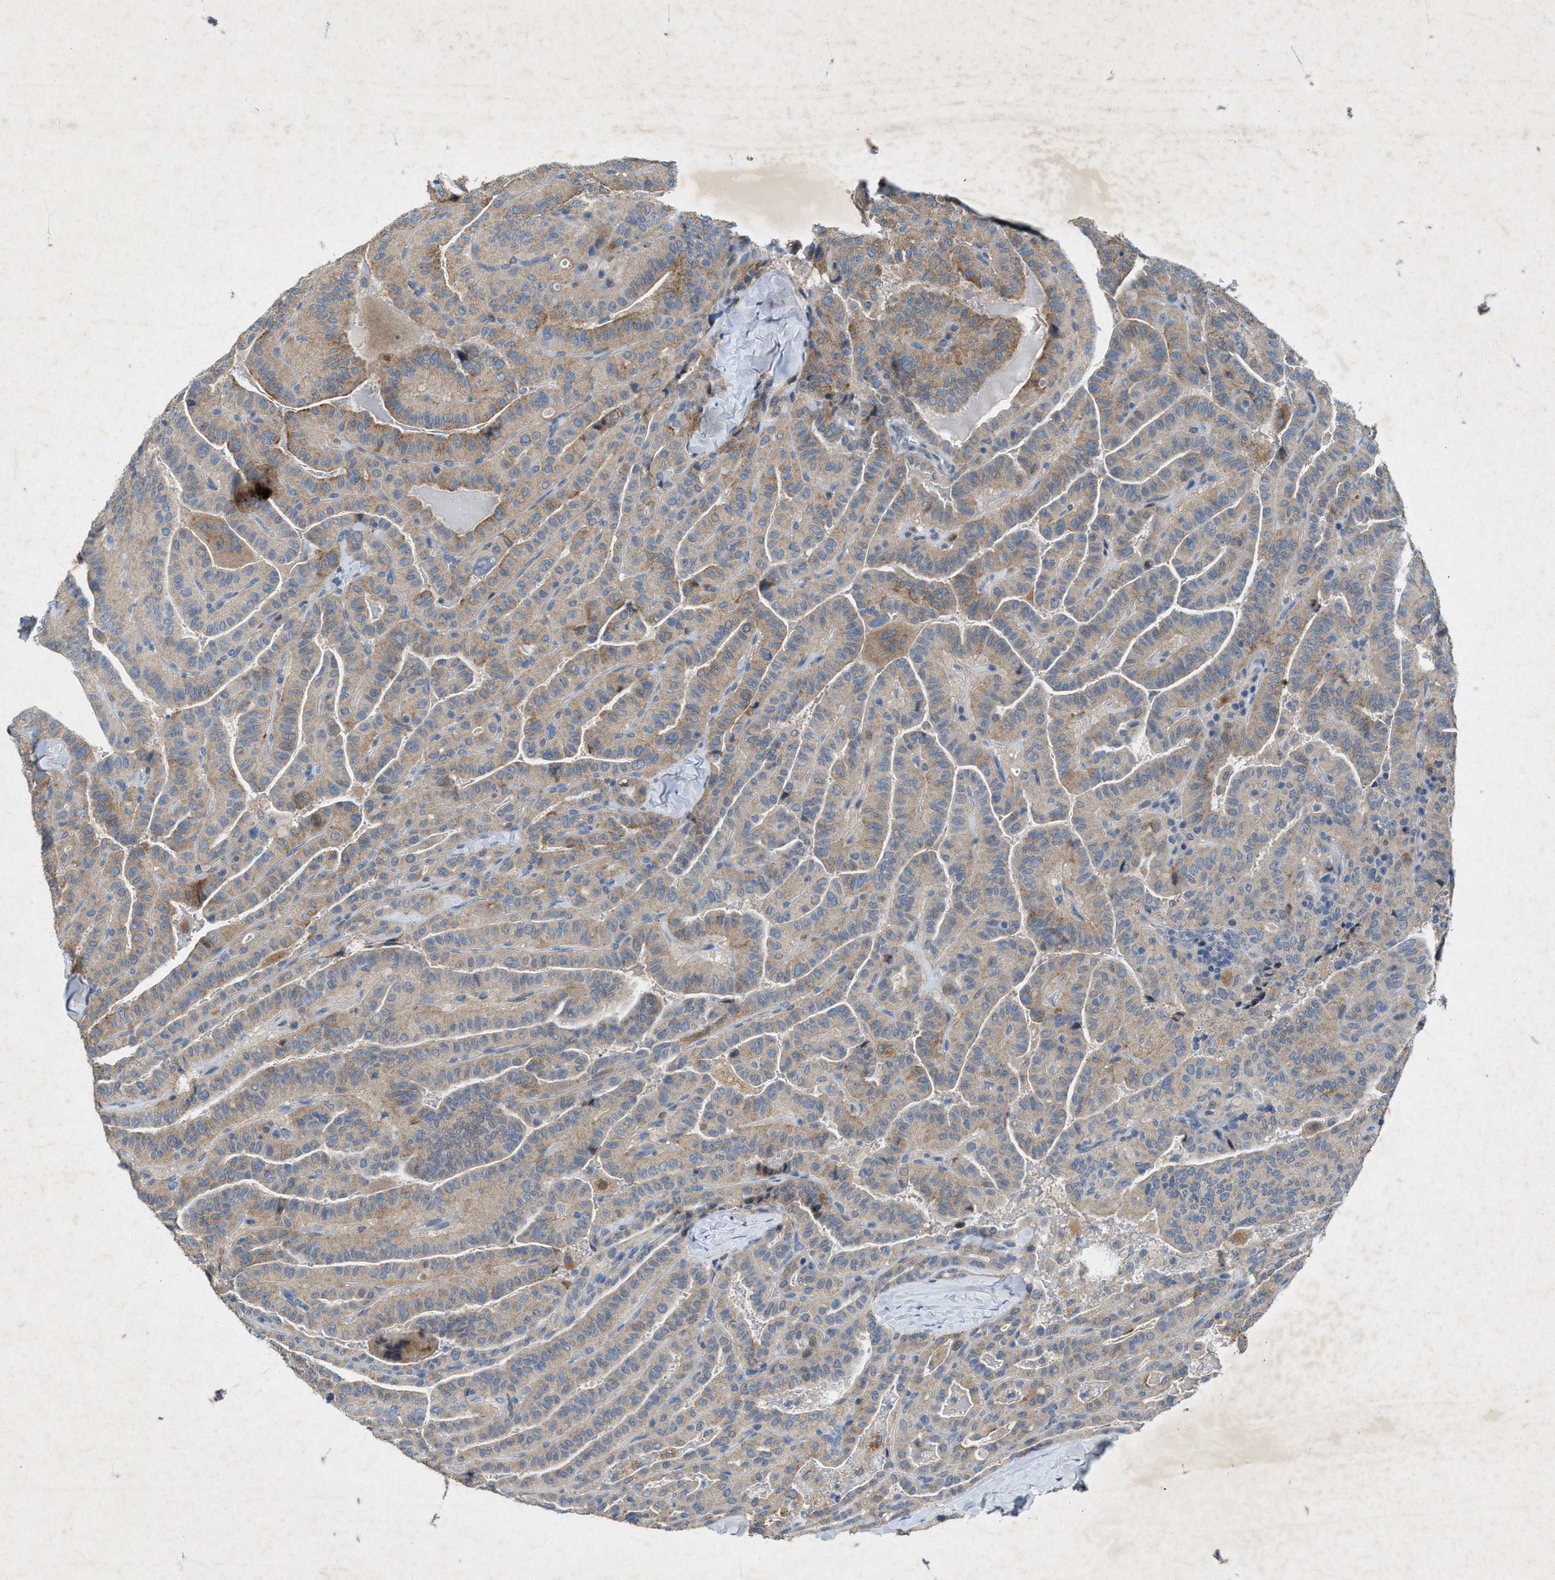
{"staining": {"intensity": "moderate", "quantity": "<25%", "location": "cytoplasmic/membranous"}, "tissue": "thyroid cancer", "cell_type": "Tumor cells", "image_type": "cancer", "snomed": [{"axis": "morphology", "description": "Papillary adenocarcinoma, NOS"}, {"axis": "topography", "description": "Thyroid gland"}], "caption": "DAB immunohistochemical staining of thyroid cancer exhibits moderate cytoplasmic/membranous protein staining in about <25% of tumor cells.", "gene": "URGCP", "patient": {"sex": "male", "age": 77}}